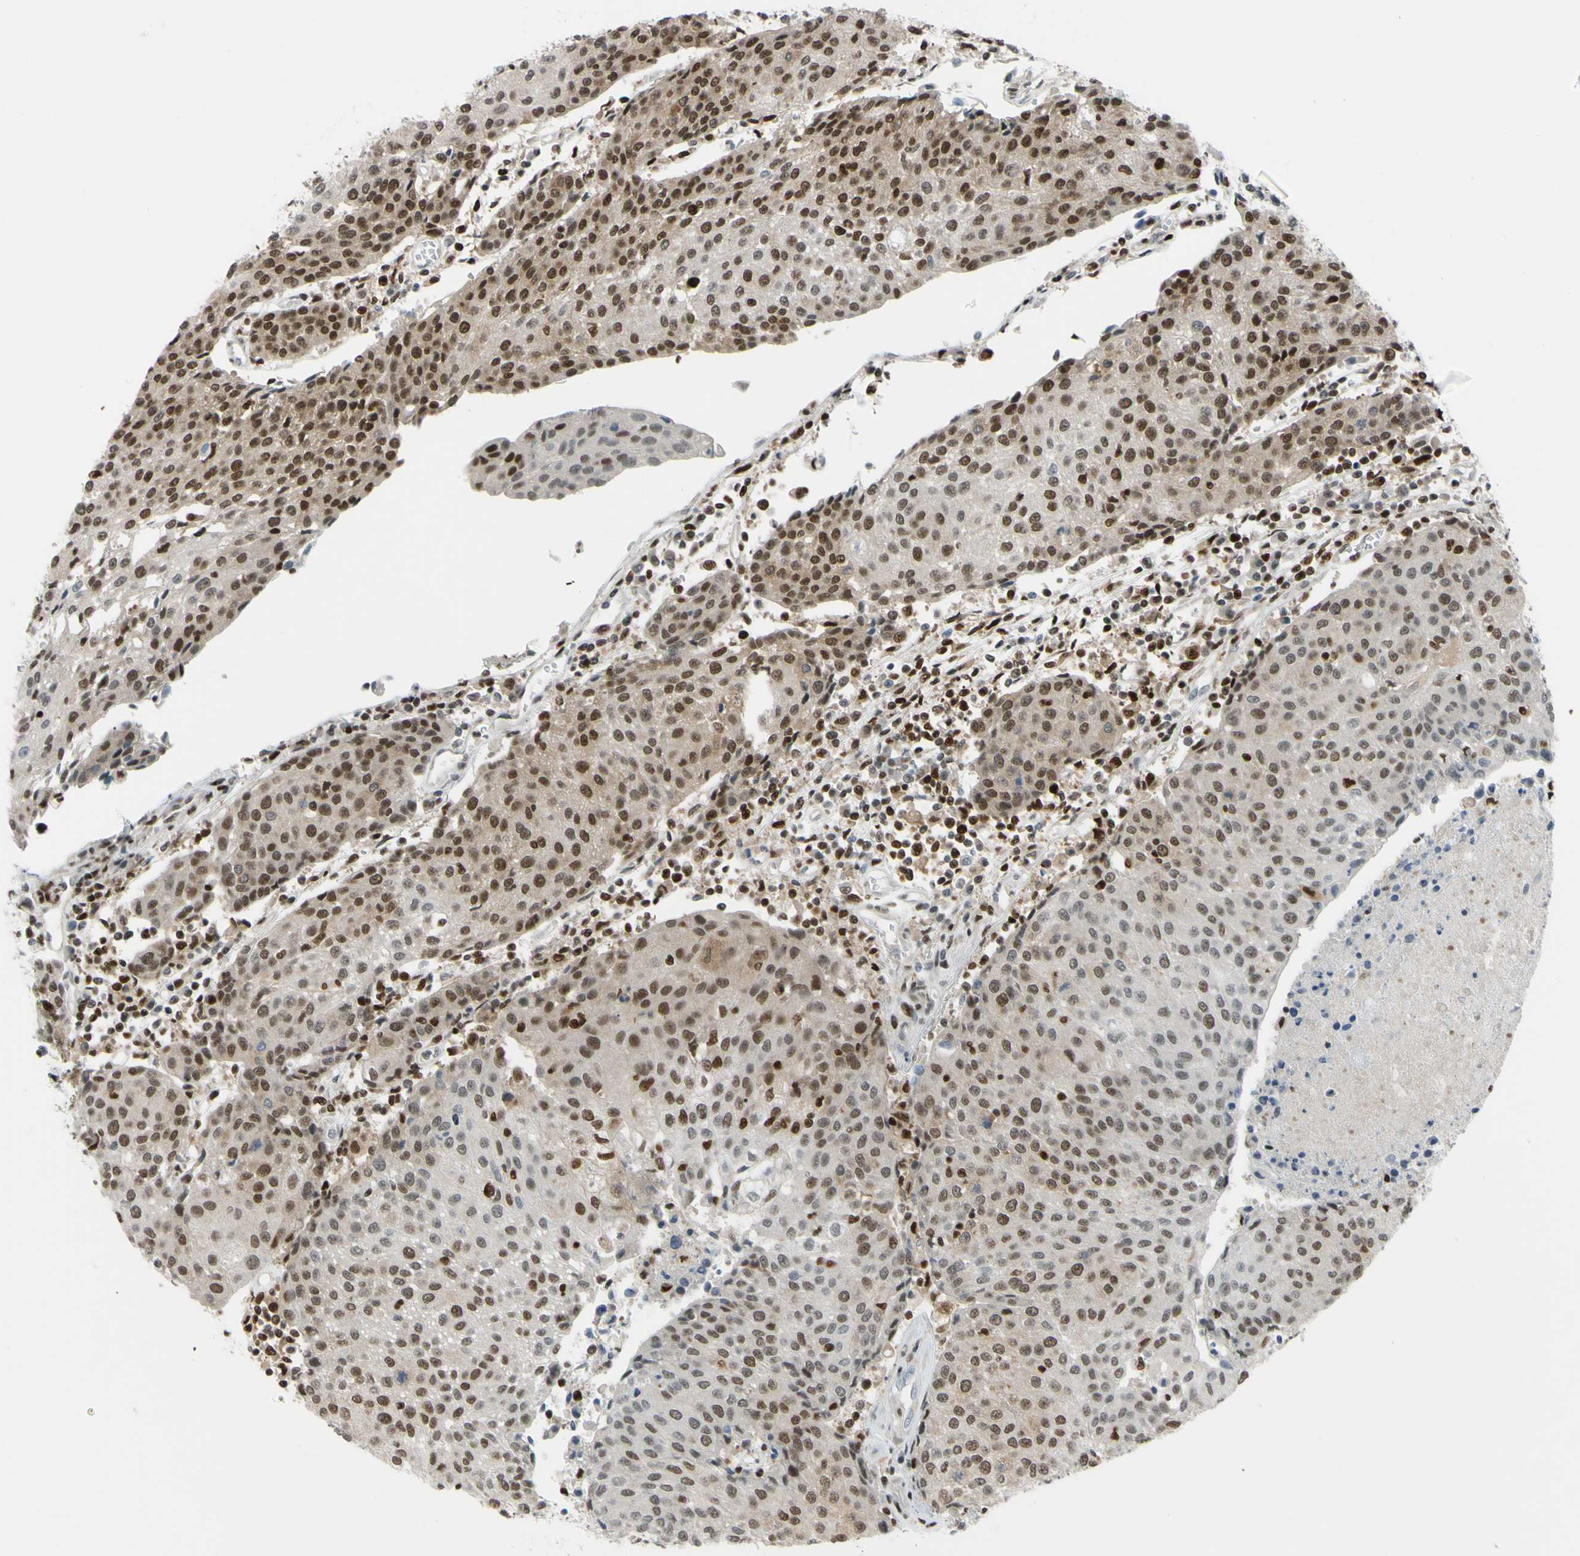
{"staining": {"intensity": "moderate", "quantity": "25%-75%", "location": "nuclear"}, "tissue": "urothelial cancer", "cell_type": "Tumor cells", "image_type": "cancer", "snomed": [{"axis": "morphology", "description": "Urothelial carcinoma, High grade"}, {"axis": "topography", "description": "Urinary bladder"}], "caption": "Tumor cells reveal medium levels of moderate nuclear expression in about 25%-75% of cells in high-grade urothelial carcinoma.", "gene": "FKBP5", "patient": {"sex": "female", "age": 85}}